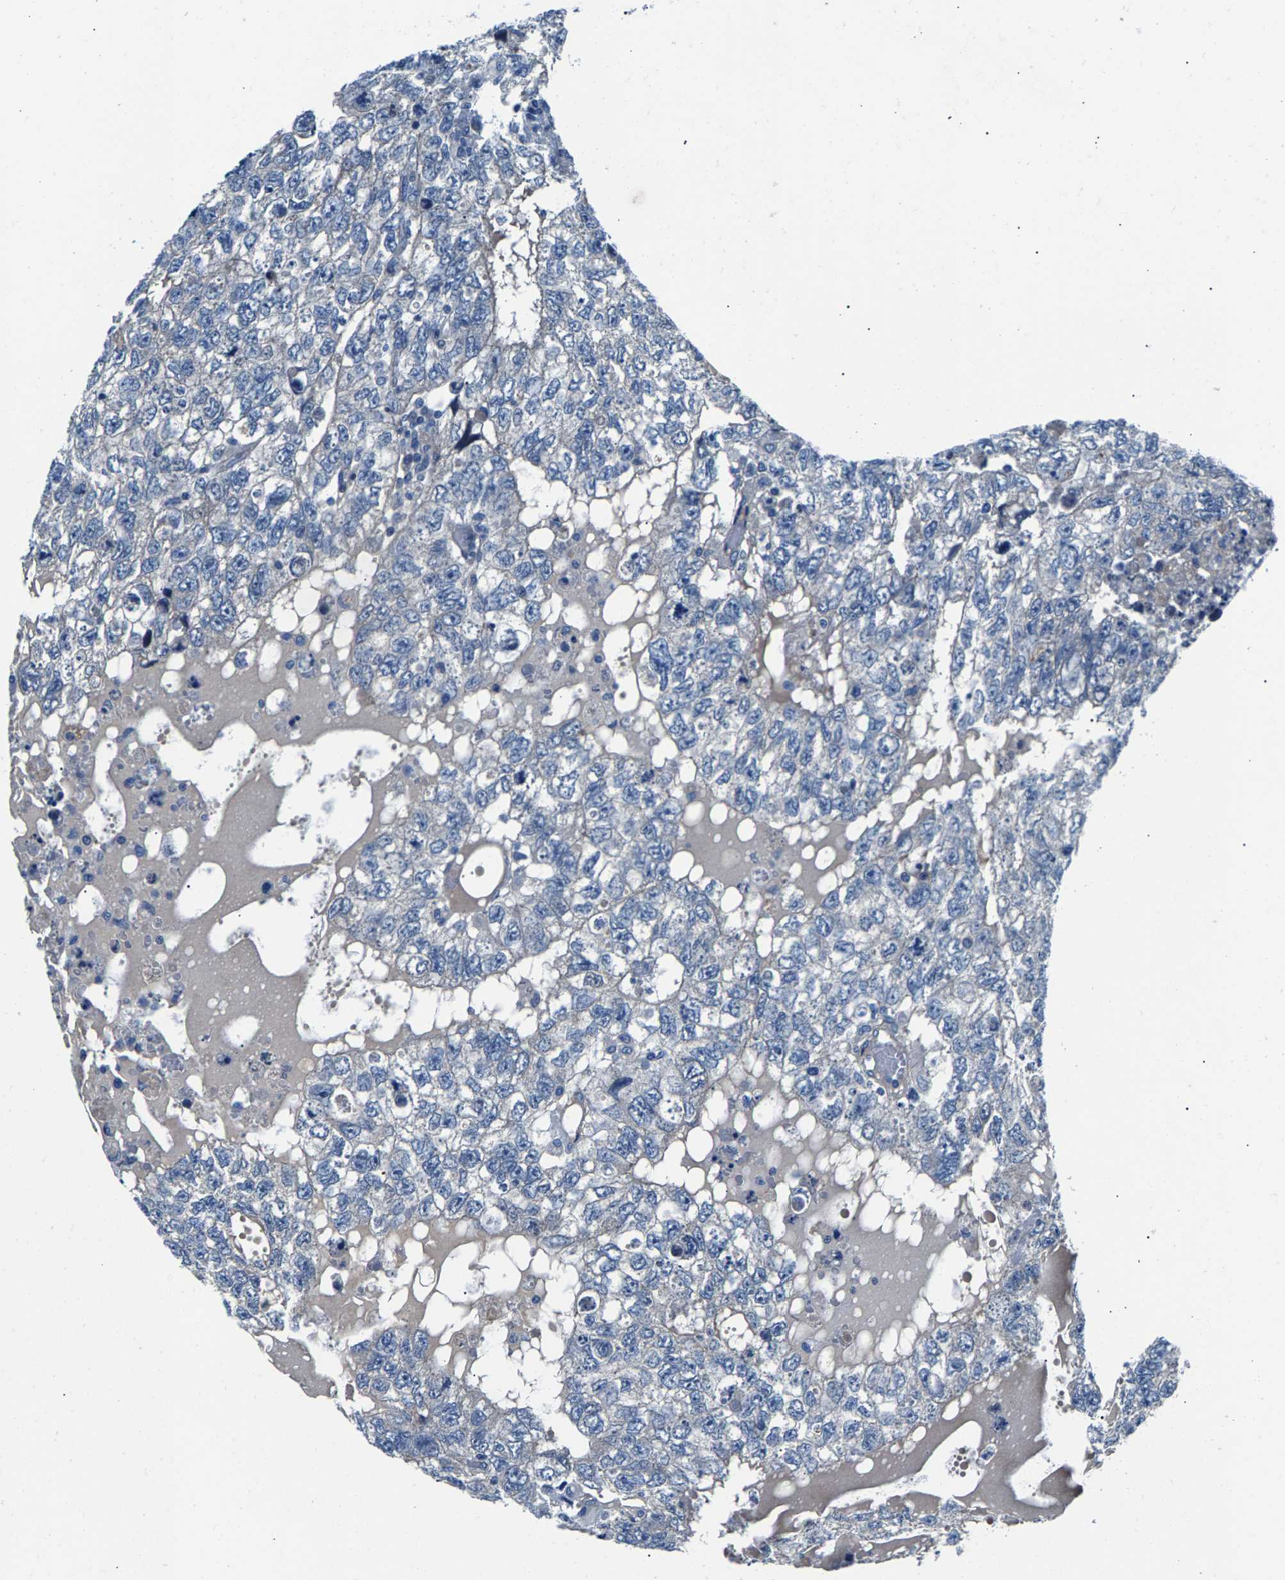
{"staining": {"intensity": "negative", "quantity": "none", "location": "none"}, "tissue": "testis cancer", "cell_type": "Tumor cells", "image_type": "cancer", "snomed": [{"axis": "morphology", "description": "Carcinoma, Embryonal, NOS"}, {"axis": "topography", "description": "Testis"}], "caption": "A micrograph of testis cancer (embryonal carcinoma) stained for a protein shows no brown staining in tumor cells.", "gene": "CDRT4", "patient": {"sex": "male", "age": 36}}